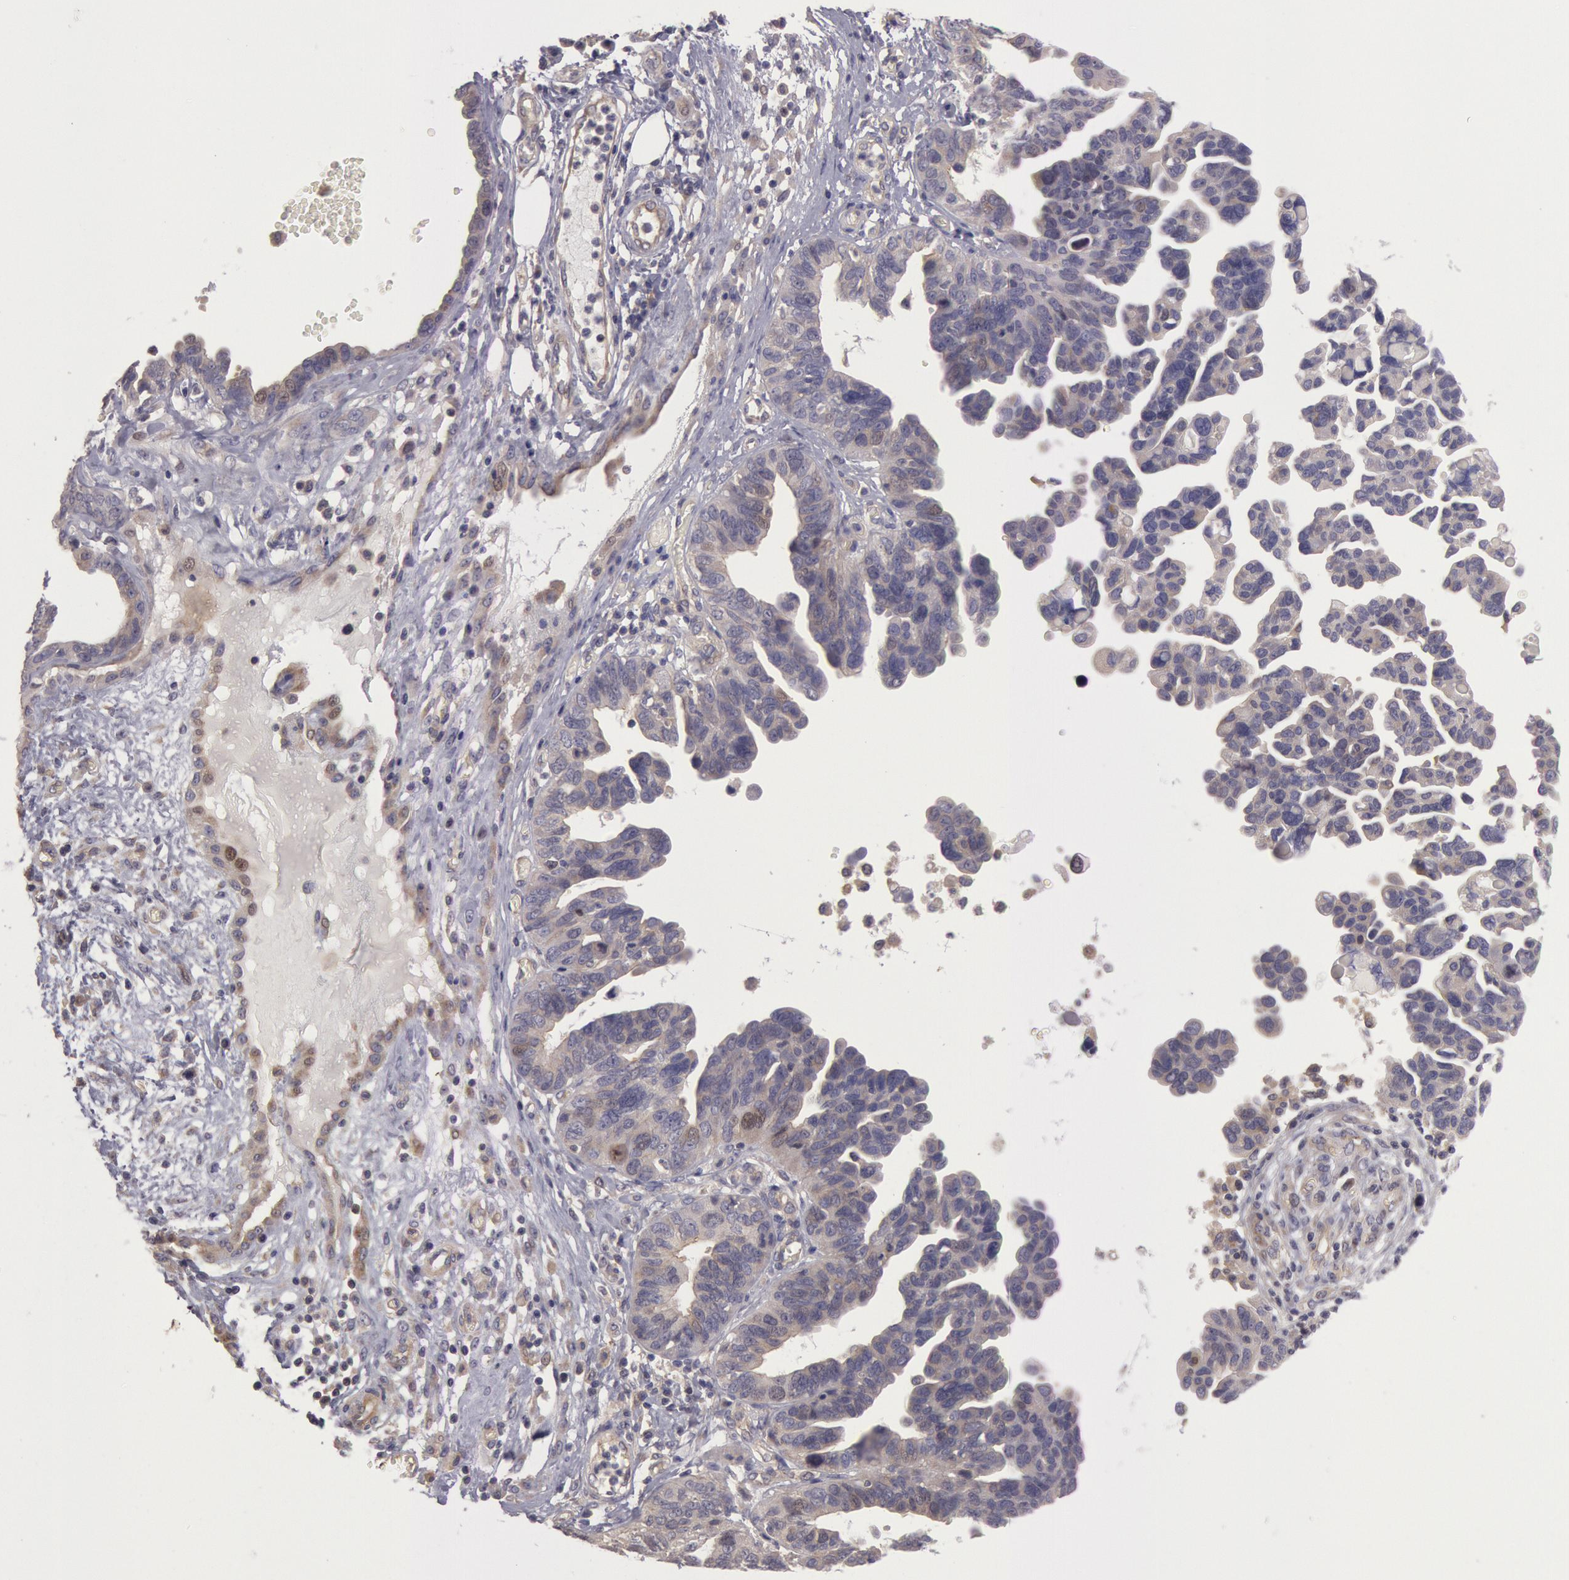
{"staining": {"intensity": "negative", "quantity": "none", "location": "none"}, "tissue": "ovarian cancer", "cell_type": "Tumor cells", "image_type": "cancer", "snomed": [{"axis": "morphology", "description": "Cystadenocarcinoma, serous, NOS"}, {"axis": "topography", "description": "Ovary"}], "caption": "Tumor cells show no significant protein staining in ovarian serous cystadenocarcinoma.", "gene": "AMOTL1", "patient": {"sex": "female", "age": 64}}